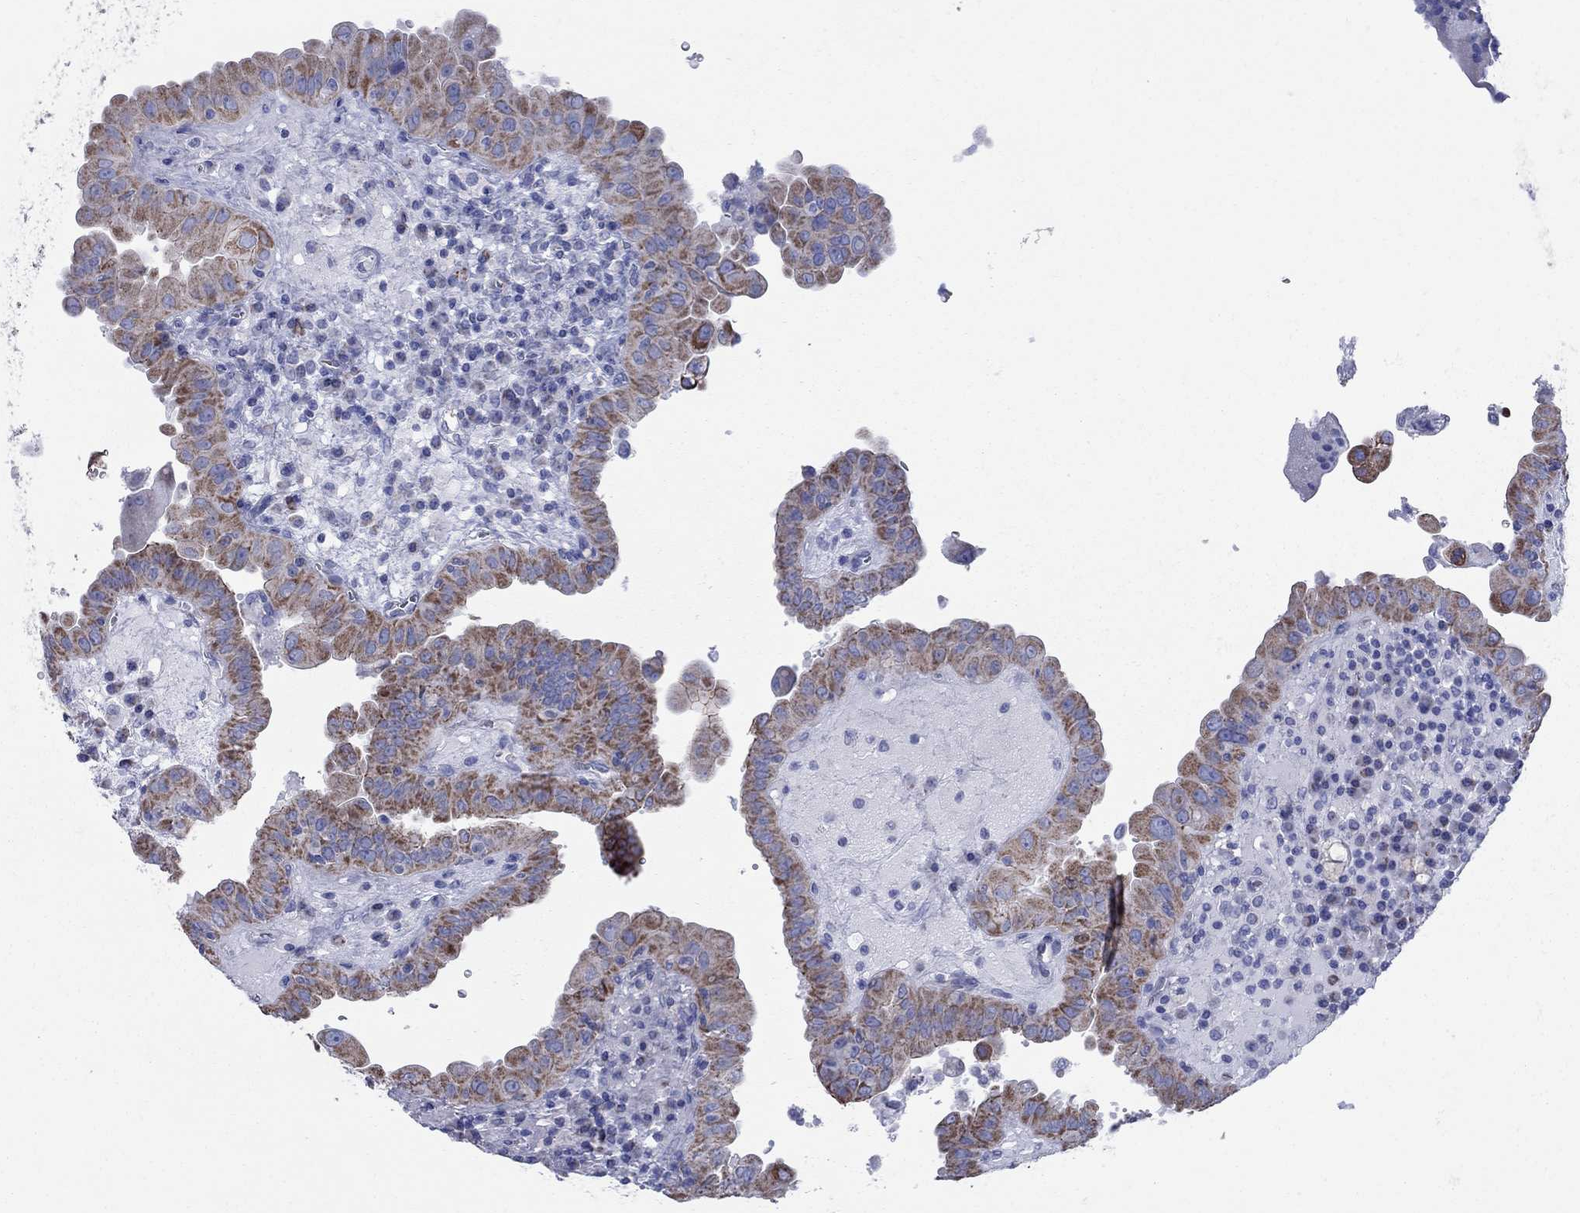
{"staining": {"intensity": "strong", "quantity": "25%-75%", "location": "cytoplasmic/membranous"}, "tissue": "thyroid cancer", "cell_type": "Tumor cells", "image_type": "cancer", "snomed": [{"axis": "morphology", "description": "Papillary adenocarcinoma, NOS"}, {"axis": "topography", "description": "Thyroid gland"}], "caption": "Brown immunohistochemical staining in papillary adenocarcinoma (thyroid) shows strong cytoplasmic/membranous positivity in approximately 25%-75% of tumor cells.", "gene": "PDZD3", "patient": {"sex": "female", "age": 37}}